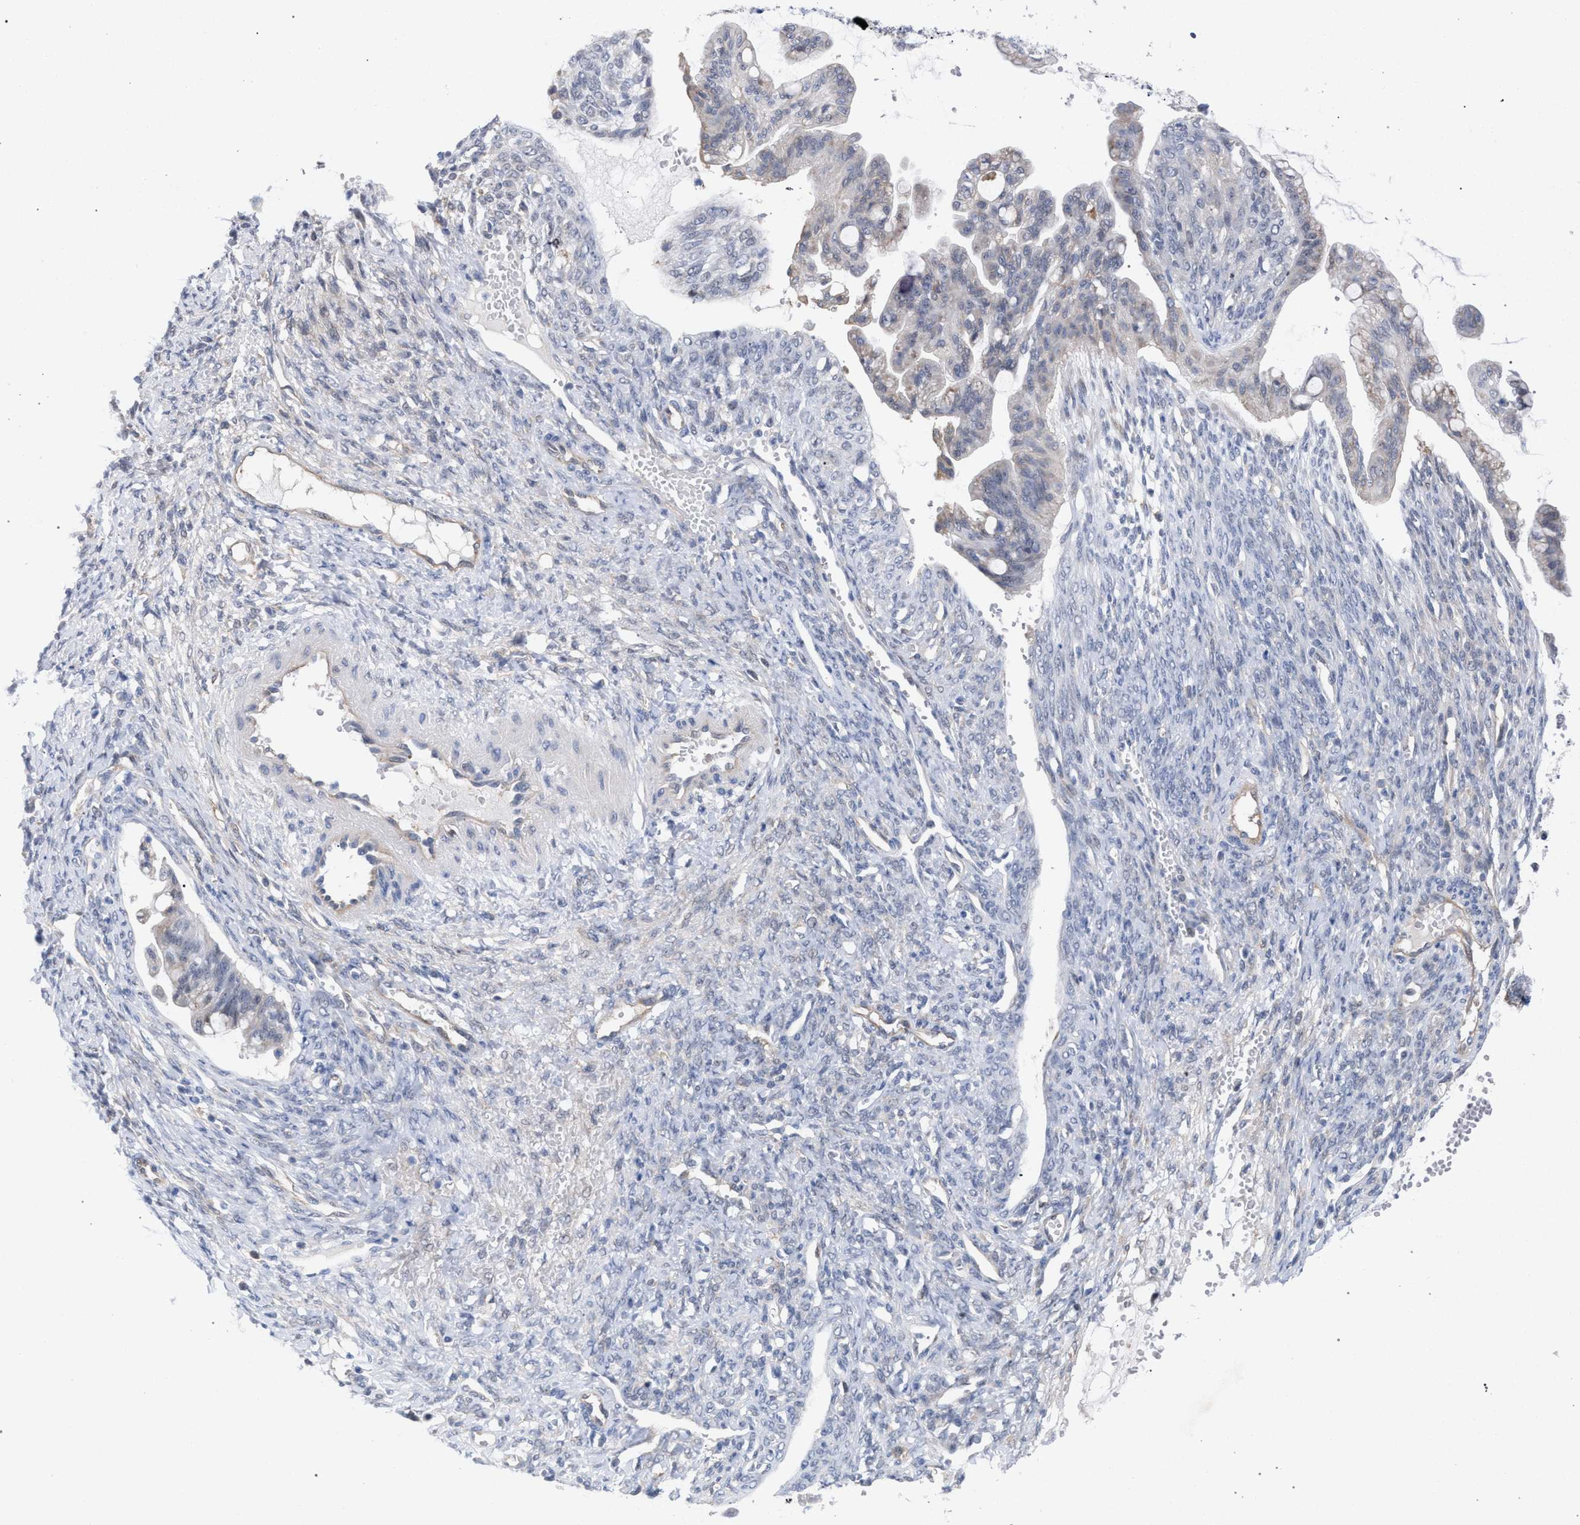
{"staining": {"intensity": "negative", "quantity": "none", "location": "none"}, "tissue": "ovarian cancer", "cell_type": "Tumor cells", "image_type": "cancer", "snomed": [{"axis": "morphology", "description": "Cystadenocarcinoma, mucinous, NOS"}, {"axis": "topography", "description": "Ovary"}], "caption": "Ovarian cancer (mucinous cystadenocarcinoma) was stained to show a protein in brown. There is no significant staining in tumor cells.", "gene": "FHOD3", "patient": {"sex": "female", "age": 73}}